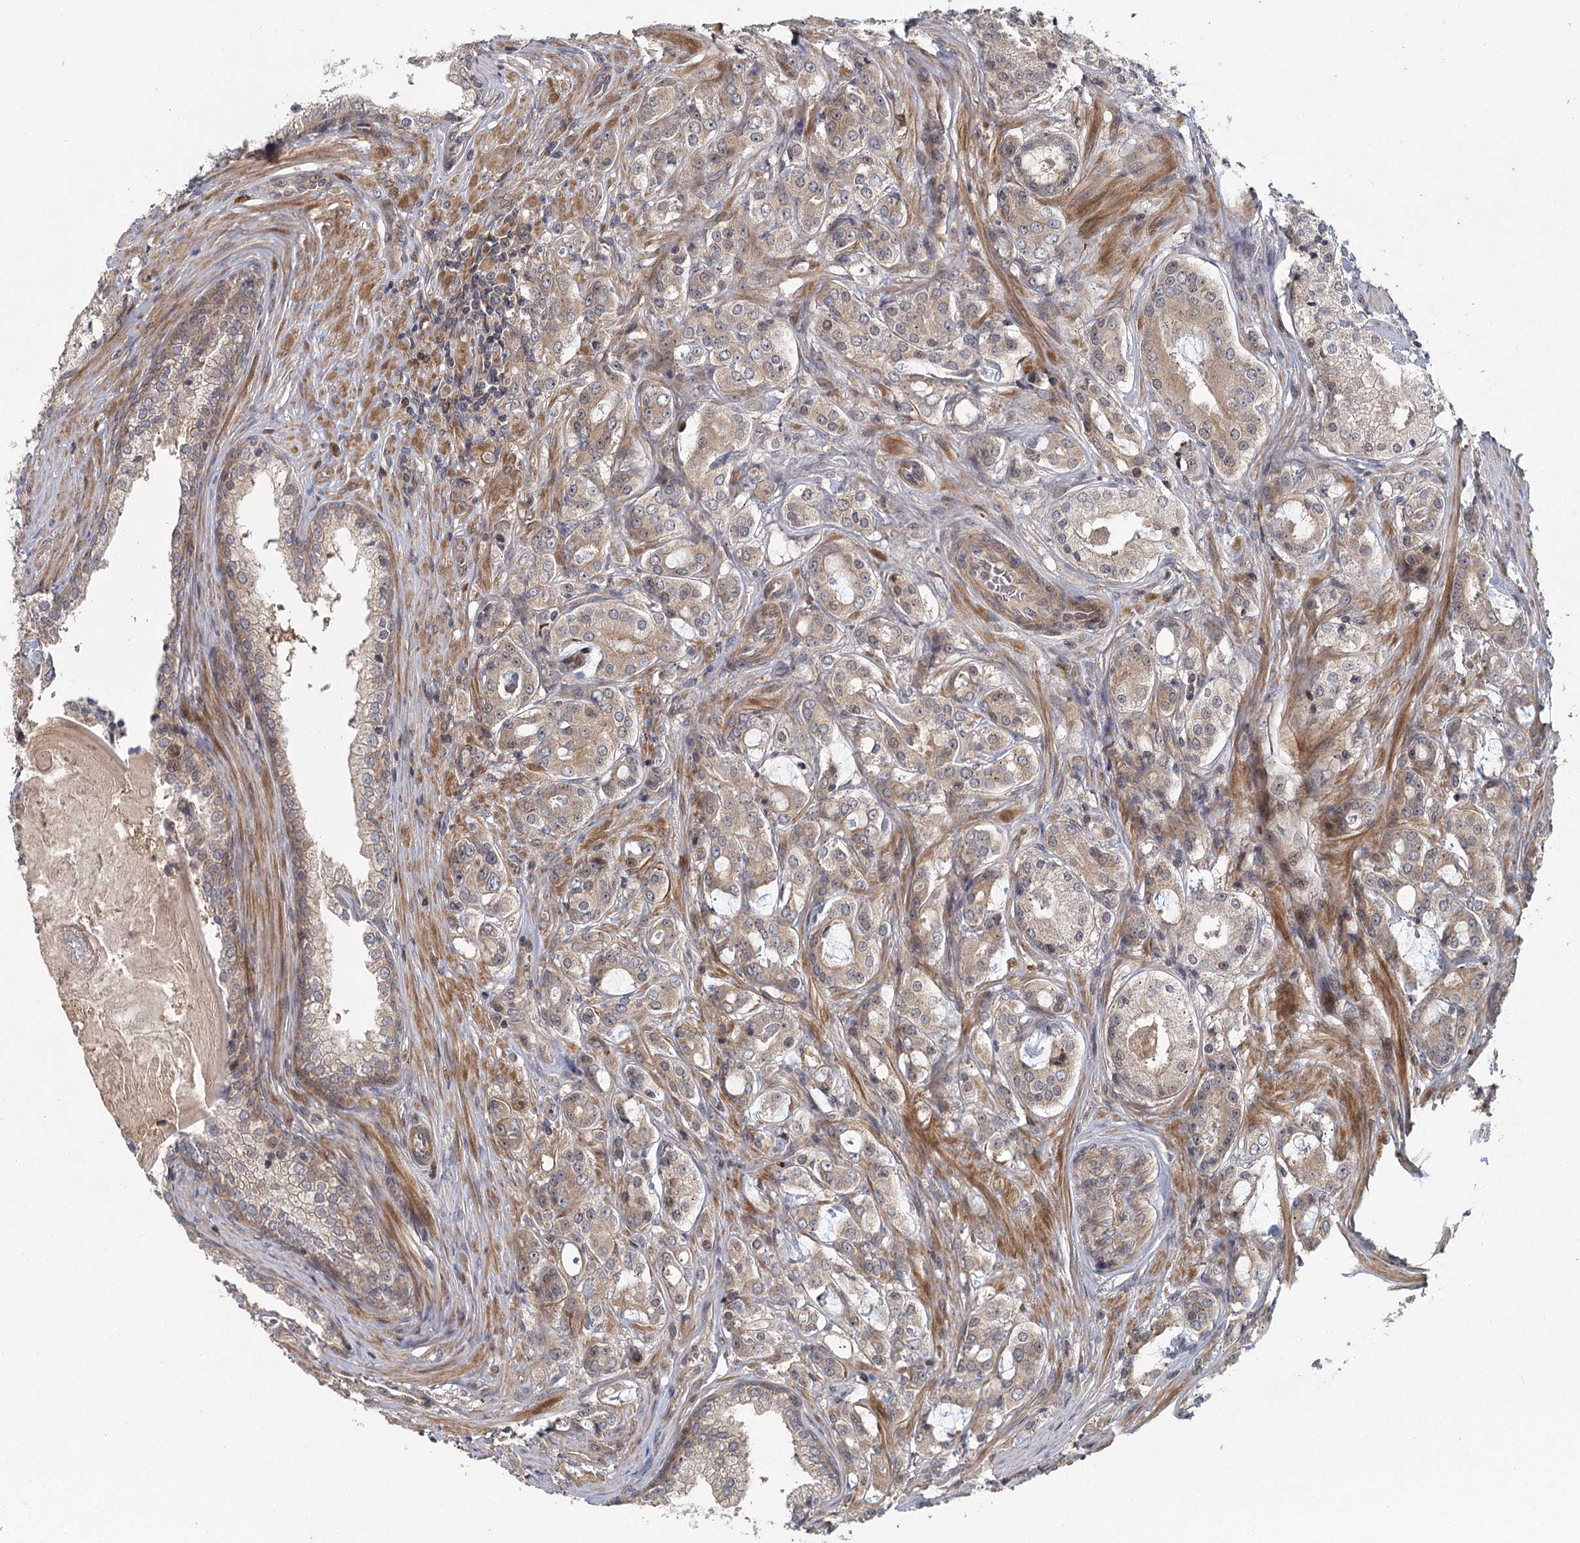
{"staining": {"intensity": "weak", "quantity": "25%-75%", "location": "cytoplasmic/membranous"}, "tissue": "prostate cancer", "cell_type": "Tumor cells", "image_type": "cancer", "snomed": [{"axis": "morphology", "description": "Adenocarcinoma, High grade"}, {"axis": "topography", "description": "Prostate"}], "caption": "The image exhibits a brown stain indicating the presence of a protein in the cytoplasmic/membranous of tumor cells in prostate cancer (adenocarcinoma (high-grade)).", "gene": "RAPGEF6", "patient": {"sex": "male", "age": 63}}